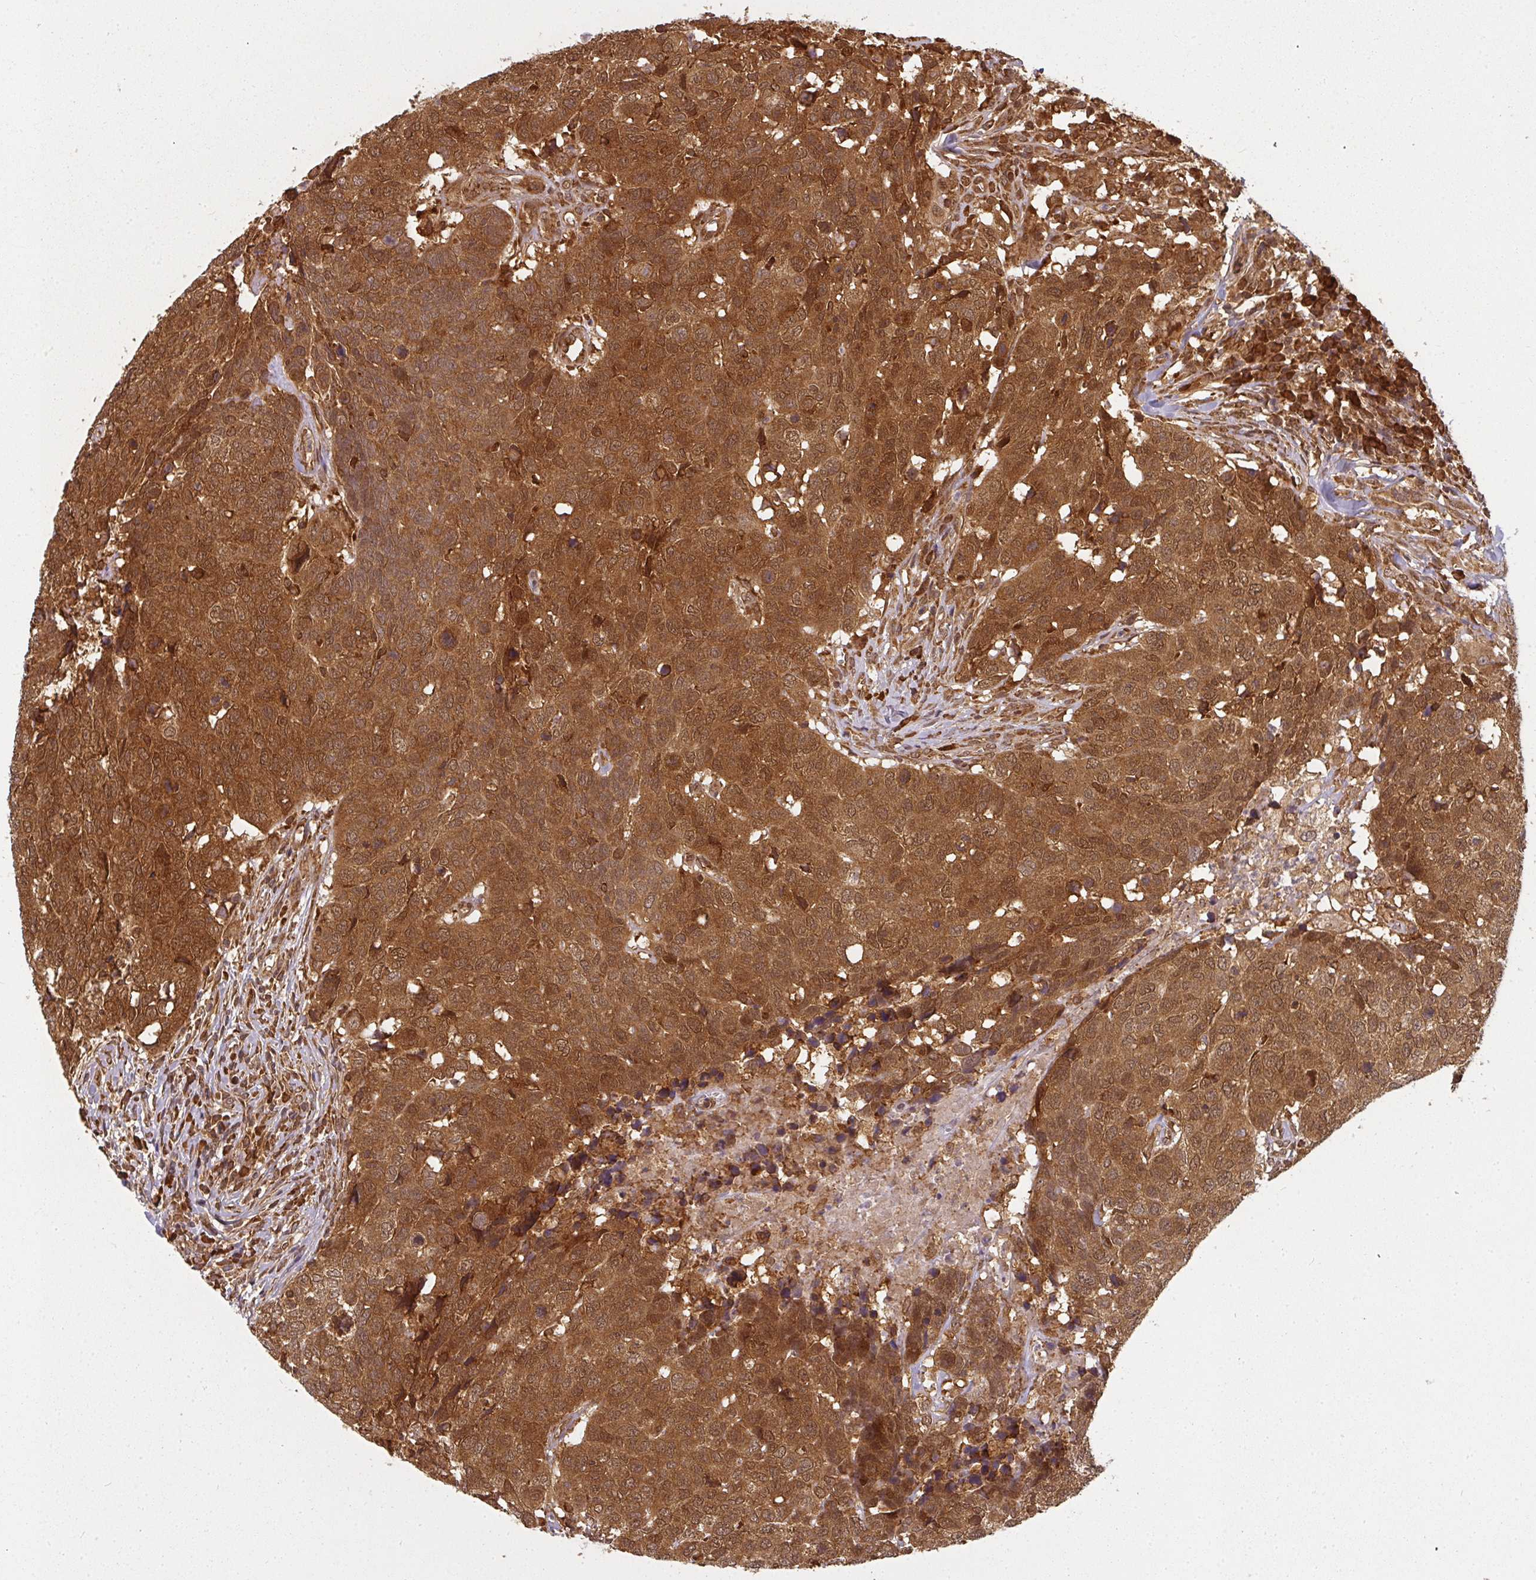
{"staining": {"intensity": "strong", "quantity": ">75%", "location": "cytoplasmic/membranous,nuclear"}, "tissue": "head and neck cancer", "cell_type": "Tumor cells", "image_type": "cancer", "snomed": [{"axis": "morphology", "description": "Normal tissue, NOS"}, {"axis": "morphology", "description": "Squamous cell carcinoma, NOS"}, {"axis": "topography", "description": "Skeletal muscle"}, {"axis": "topography", "description": "Vascular tissue"}, {"axis": "topography", "description": "Peripheral nerve tissue"}, {"axis": "topography", "description": "Head-Neck"}], "caption": "Protein expression analysis of human squamous cell carcinoma (head and neck) reveals strong cytoplasmic/membranous and nuclear positivity in about >75% of tumor cells. Nuclei are stained in blue.", "gene": "PPP6R3", "patient": {"sex": "male", "age": 66}}